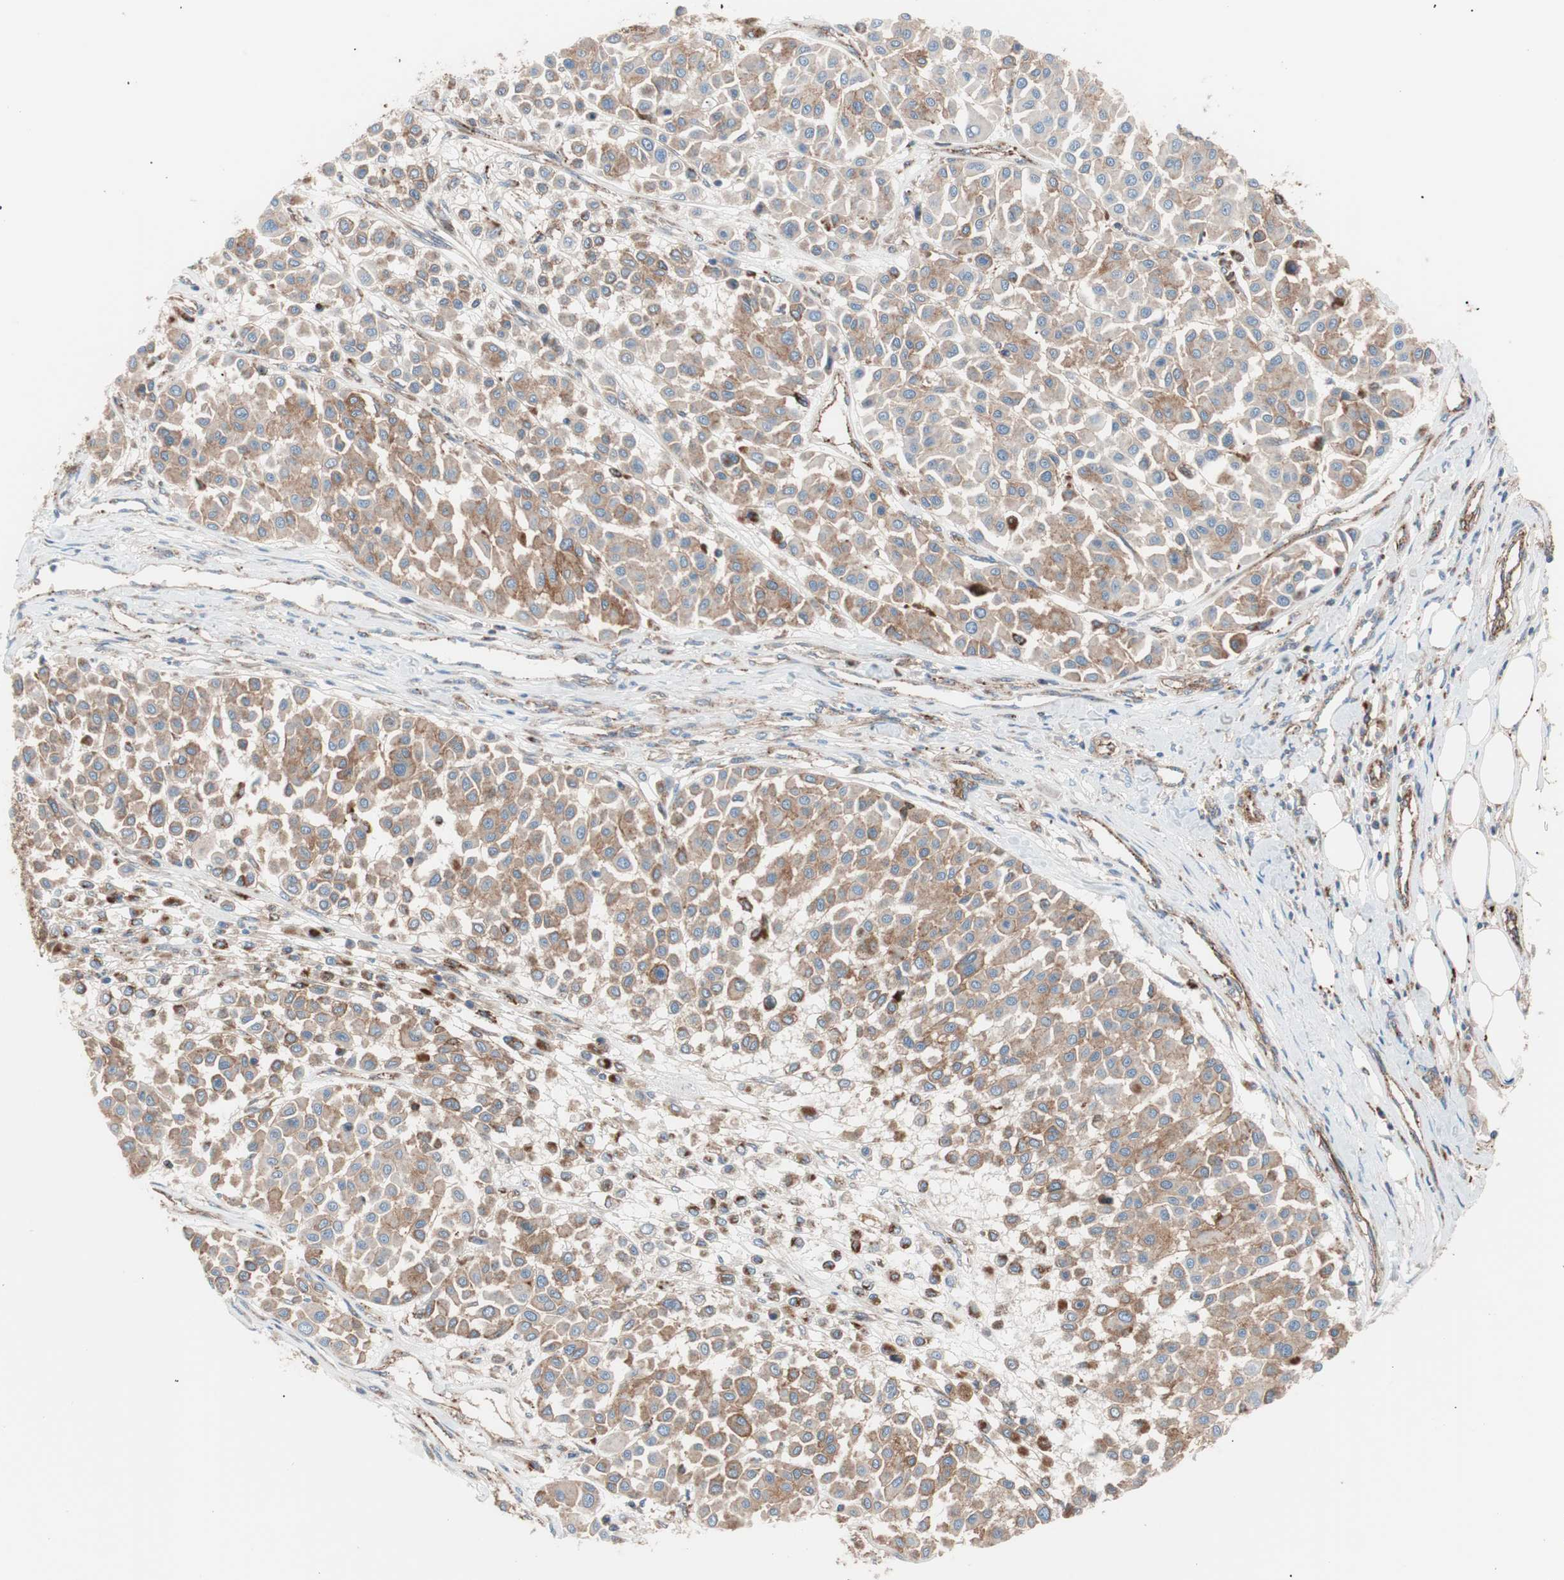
{"staining": {"intensity": "moderate", "quantity": ">75%", "location": "cytoplasmic/membranous"}, "tissue": "melanoma", "cell_type": "Tumor cells", "image_type": "cancer", "snomed": [{"axis": "morphology", "description": "Malignant melanoma, Metastatic site"}, {"axis": "topography", "description": "Soft tissue"}], "caption": "Immunohistochemistry (IHC) of human malignant melanoma (metastatic site) displays medium levels of moderate cytoplasmic/membranous expression in about >75% of tumor cells. The staining was performed using DAB, with brown indicating positive protein expression. Nuclei are stained blue with hematoxylin.", "gene": "FLOT2", "patient": {"sex": "male", "age": 41}}